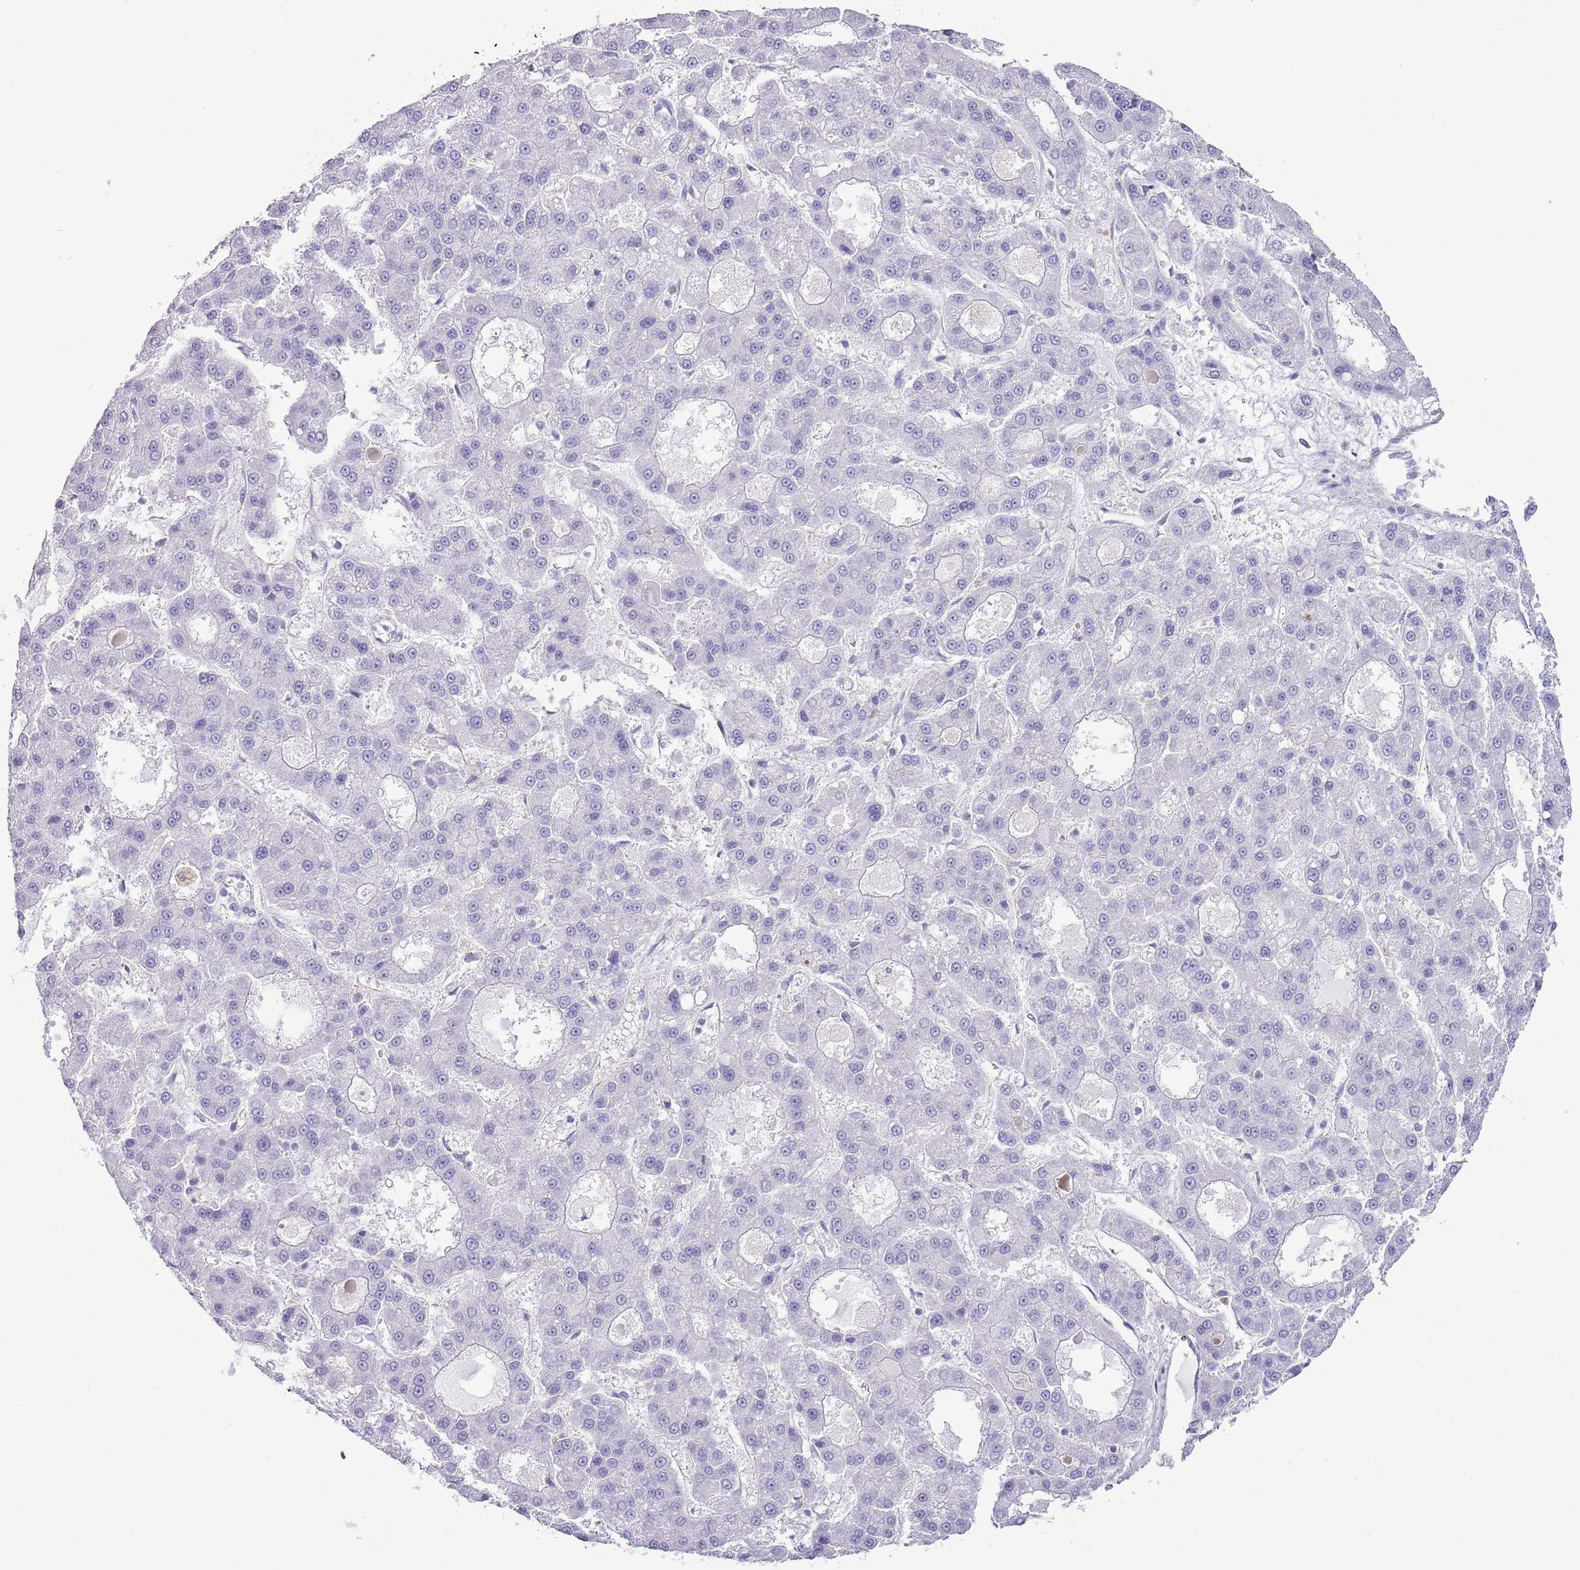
{"staining": {"intensity": "negative", "quantity": "none", "location": "none"}, "tissue": "liver cancer", "cell_type": "Tumor cells", "image_type": "cancer", "snomed": [{"axis": "morphology", "description": "Carcinoma, Hepatocellular, NOS"}, {"axis": "topography", "description": "Liver"}], "caption": "IHC histopathology image of hepatocellular carcinoma (liver) stained for a protein (brown), which reveals no staining in tumor cells.", "gene": "SLC23A1", "patient": {"sex": "male", "age": 70}}